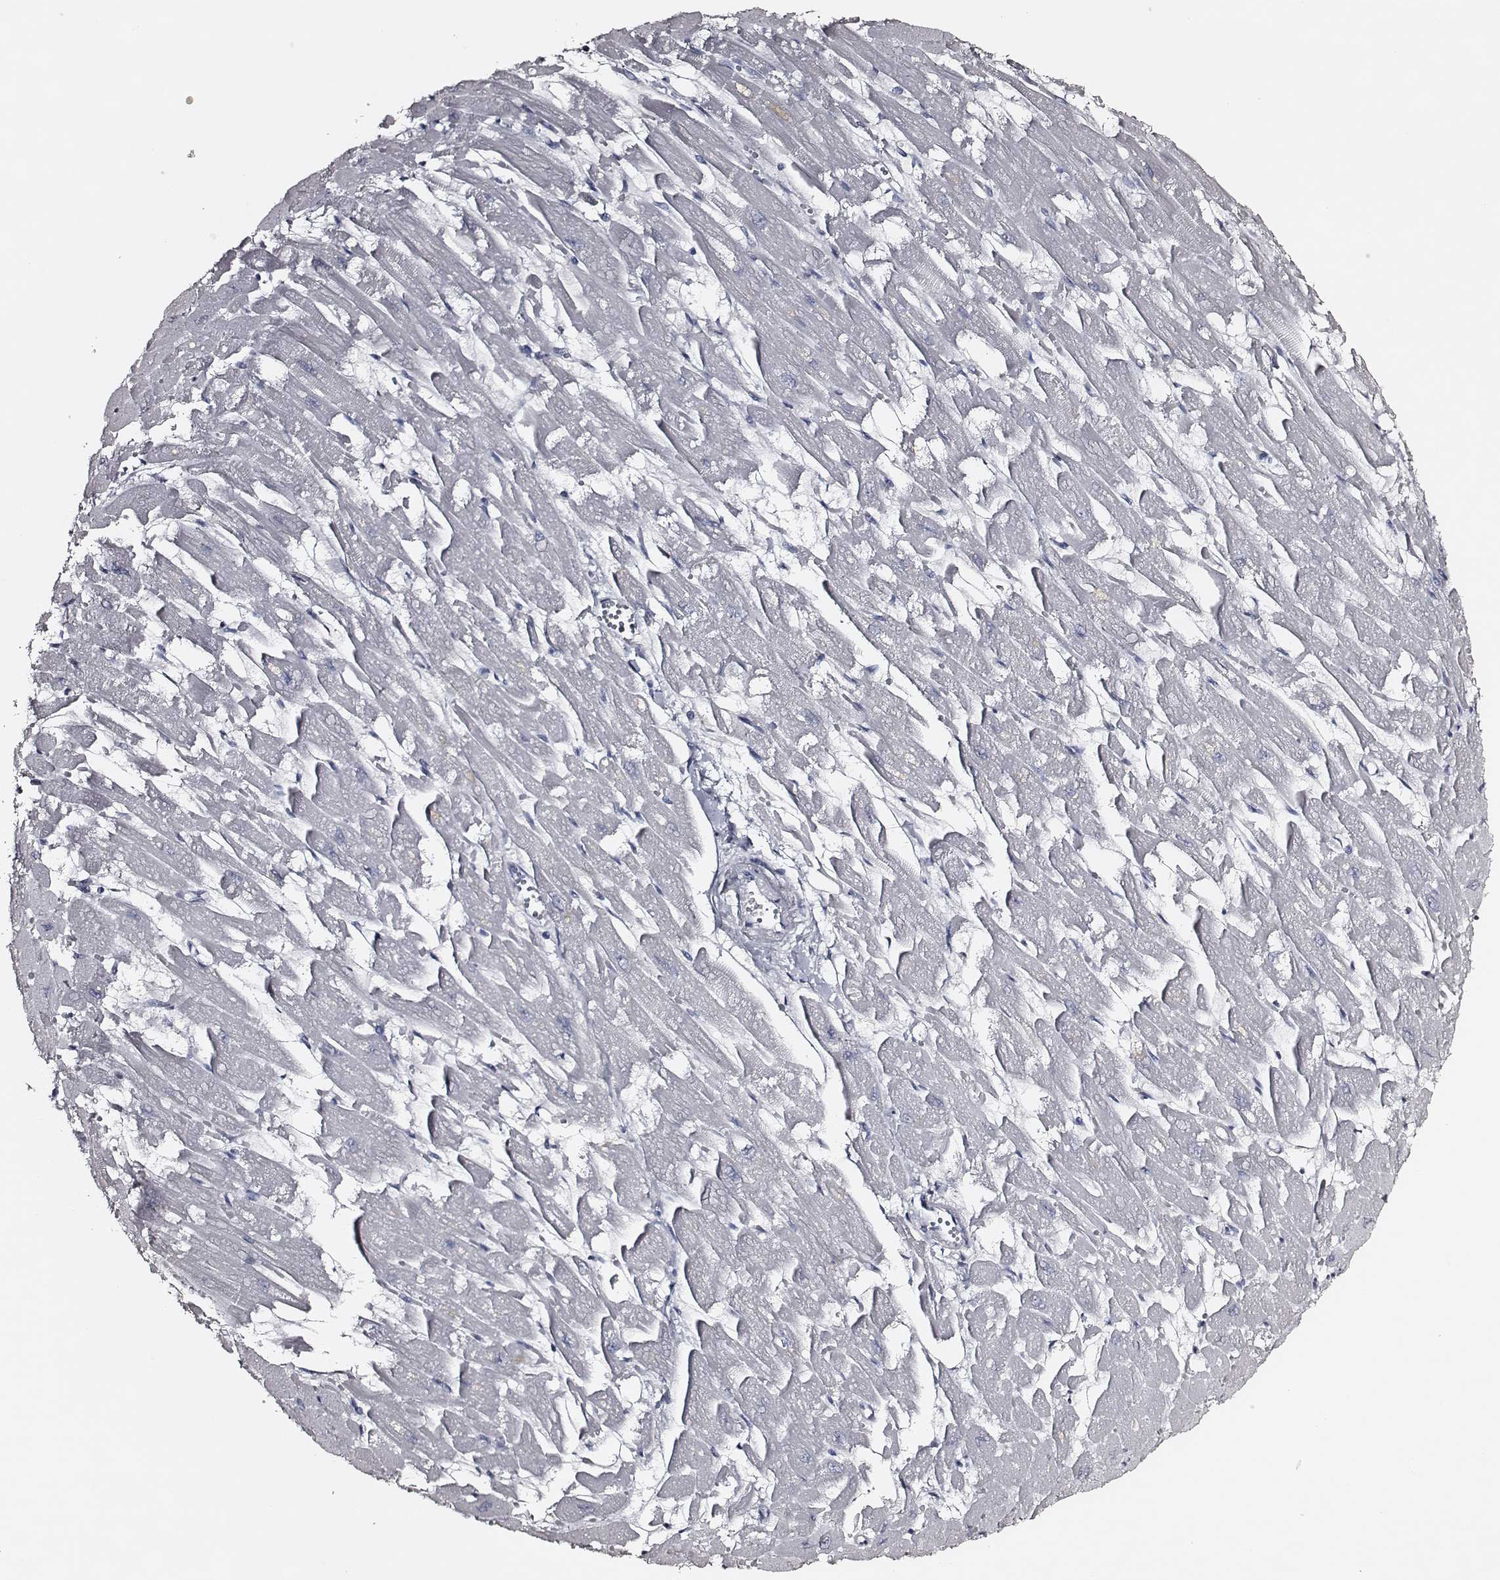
{"staining": {"intensity": "negative", "quantity": "none", "location": "none"}, "tissue": "heart muscle", "cell_type": "Cardiomyocytes", "image_type": "normal", "snomed": [{"axis": "morphology", "description": "Normal tissue, NOS"}, {"axis": "topography", "description": "Heart"}], "caption": "An immunohistochemistry (IHC) photomicrograph of normal heart muscle is shown. There is no staining in cardiomyocytes of heart muscle.", "gene": "DPEP1", "patient": {"sex": "female", "age": 52}}